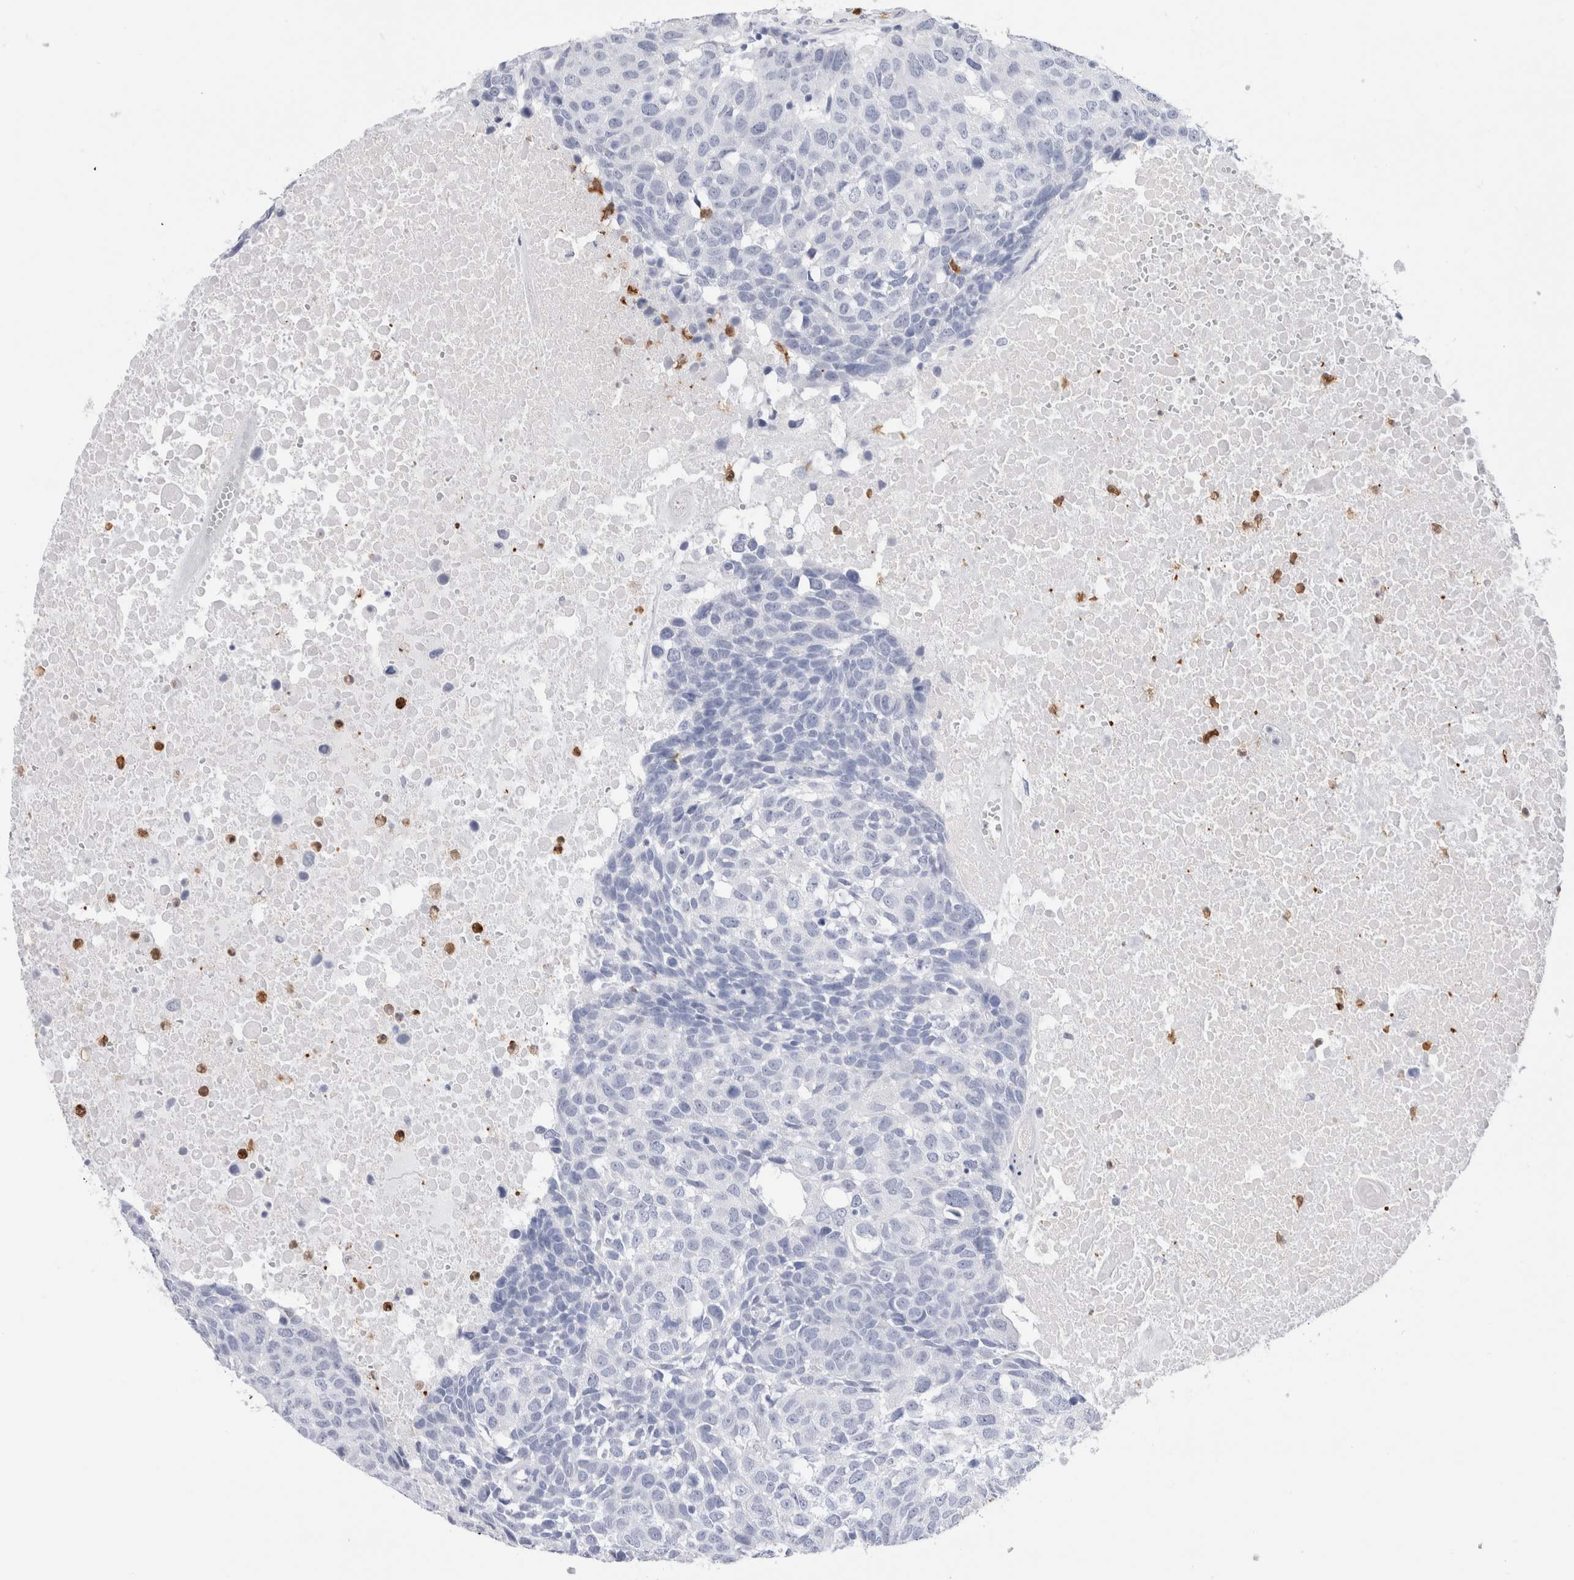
{"staining": {"intensity": "negative", "quantity": "none", "location": "none"}, "tissue": "head and neck cancer", "cell_type": "Tumor cells", "image_type": "cancer", "snomed": [{"axis": "morphology", "description": "Squamous cell carcinoma, NOS"}, {"axis": "topography", "description": "Head-Neck"}], "caption": "Immunohistochemistry image of human head and neck cancer (squamous cell carcinoma) stained for a protein (brown), which reveals no expression in tumor cells. The staining was performed using DAB (3,3'-diaminobenzidine) to visualize the protein expression in brown, while the nuclei were stained in blue with hematoxylin (Magnification: 20x).", "gene": "SLC10A5", "patient": {"sex": "male", "age": 66}}